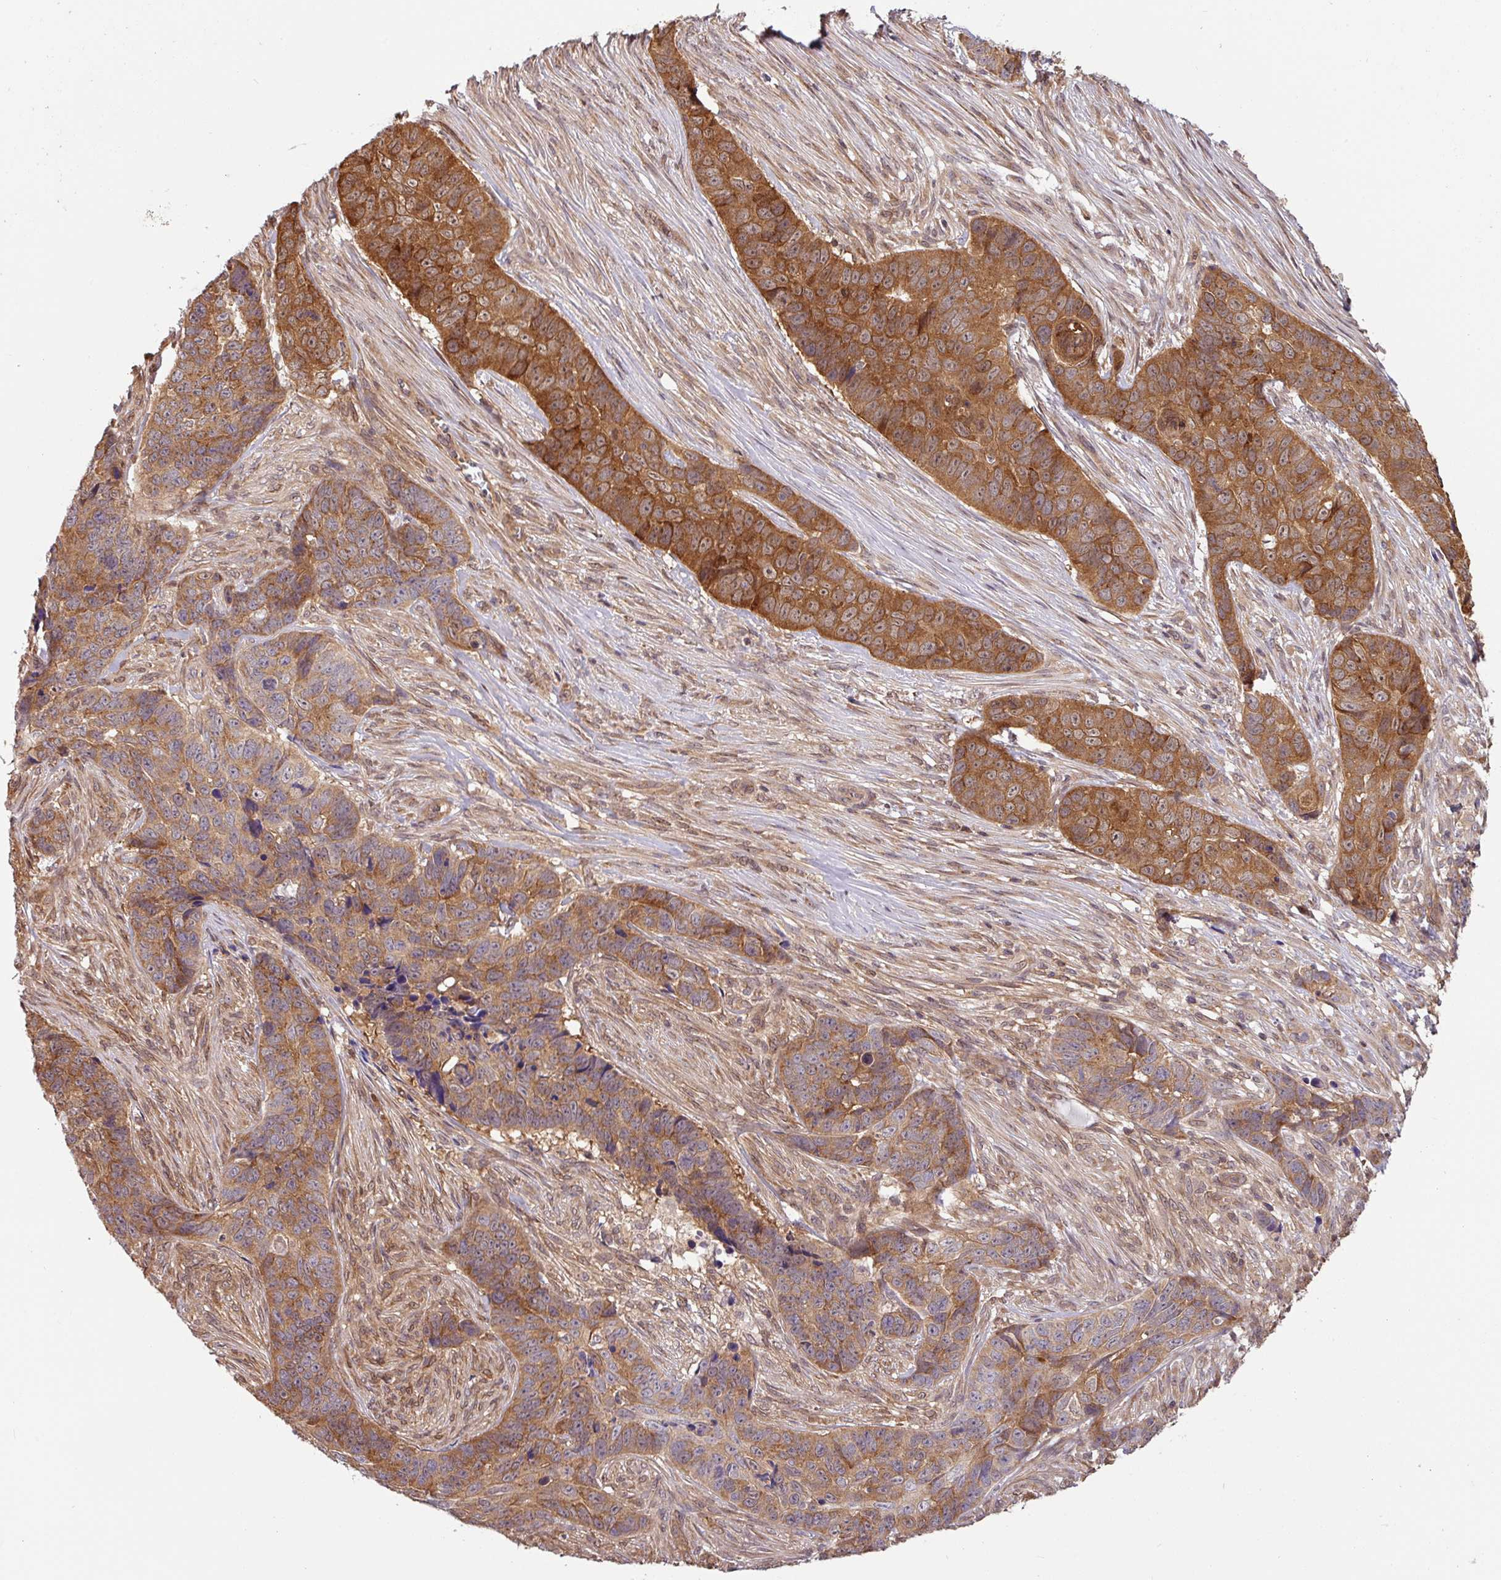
{"staining": {"intensity": "moderate", "quantity": ">75%", "location": "cytoplasmic/membranous,nuclear"}, "tissue": "skin cancer", "cell_type": "Tumor cells", "image_type": "cancer", "snomed": [{"axis": "morphology", "description": "Basal cell carcinoma"}, {"axis": "topography", "description": "Skin"}], "caption": "The immunohistochemical stain labels moderate cytoplasmic/membranous and nuclear expression in tumor cells of basal cell carcinoma (skin) tissue.", "gene": "SHB", "patient": {"sex": "female", "age": 82}}